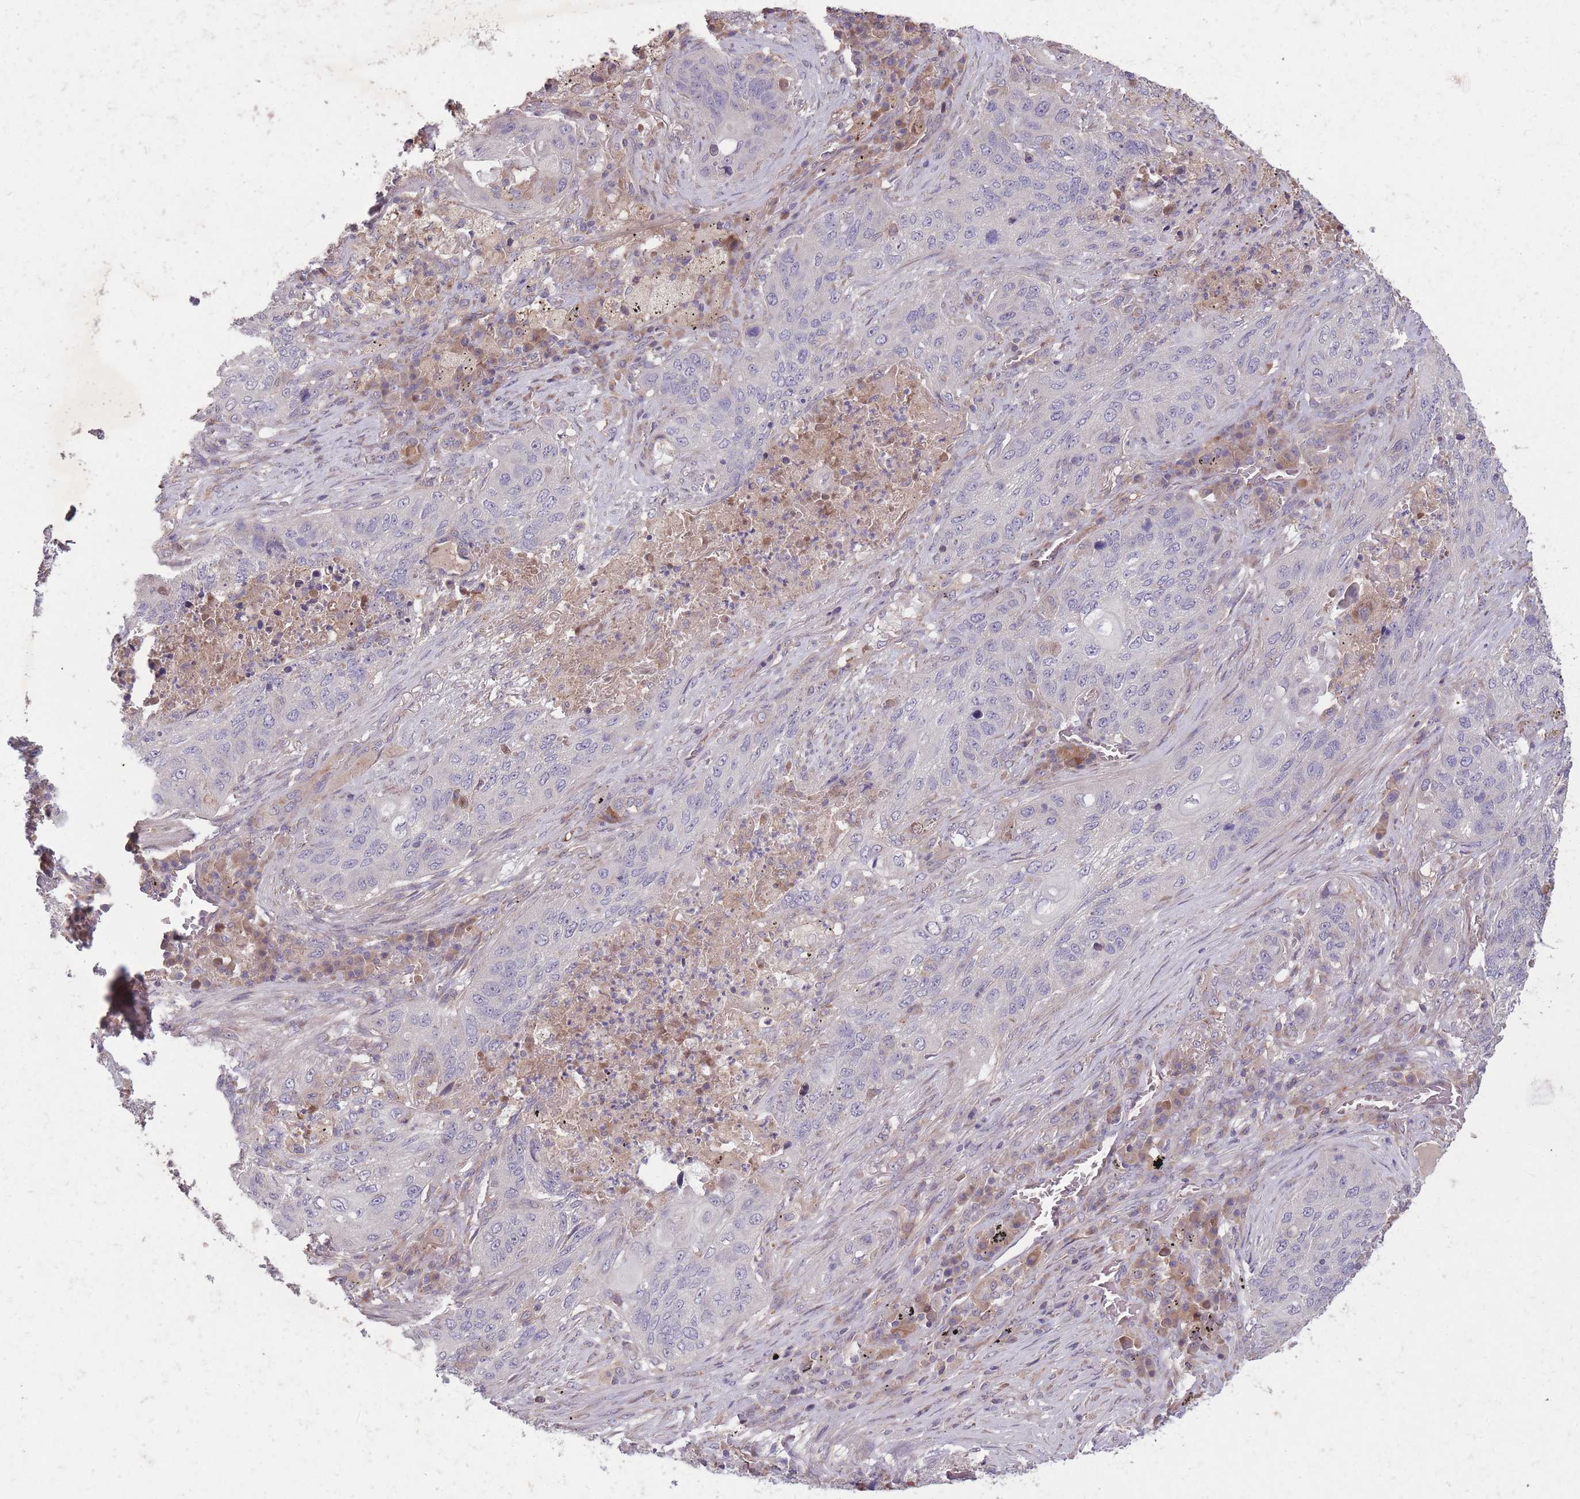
{"staining": {"intensity": "negative", "quantity": "none", "location": "none"}, "tissue": "lung cancer", "cell_type": "Tumor cells", "image_type": "cancer", "snomed": [{"axis": "morphology", "description": "Squamous cell carcinoma, NOS"}, {"axis": "topography", "description": "Lung"}], "caption": "Human squamous cell carcinoma (lung) stained for a protein using immunohistochemistry (IHC) demonstrates no staining in tumor cells.", "gene": "OR2V2", "patient": {"sex": "female", "age": 63}}